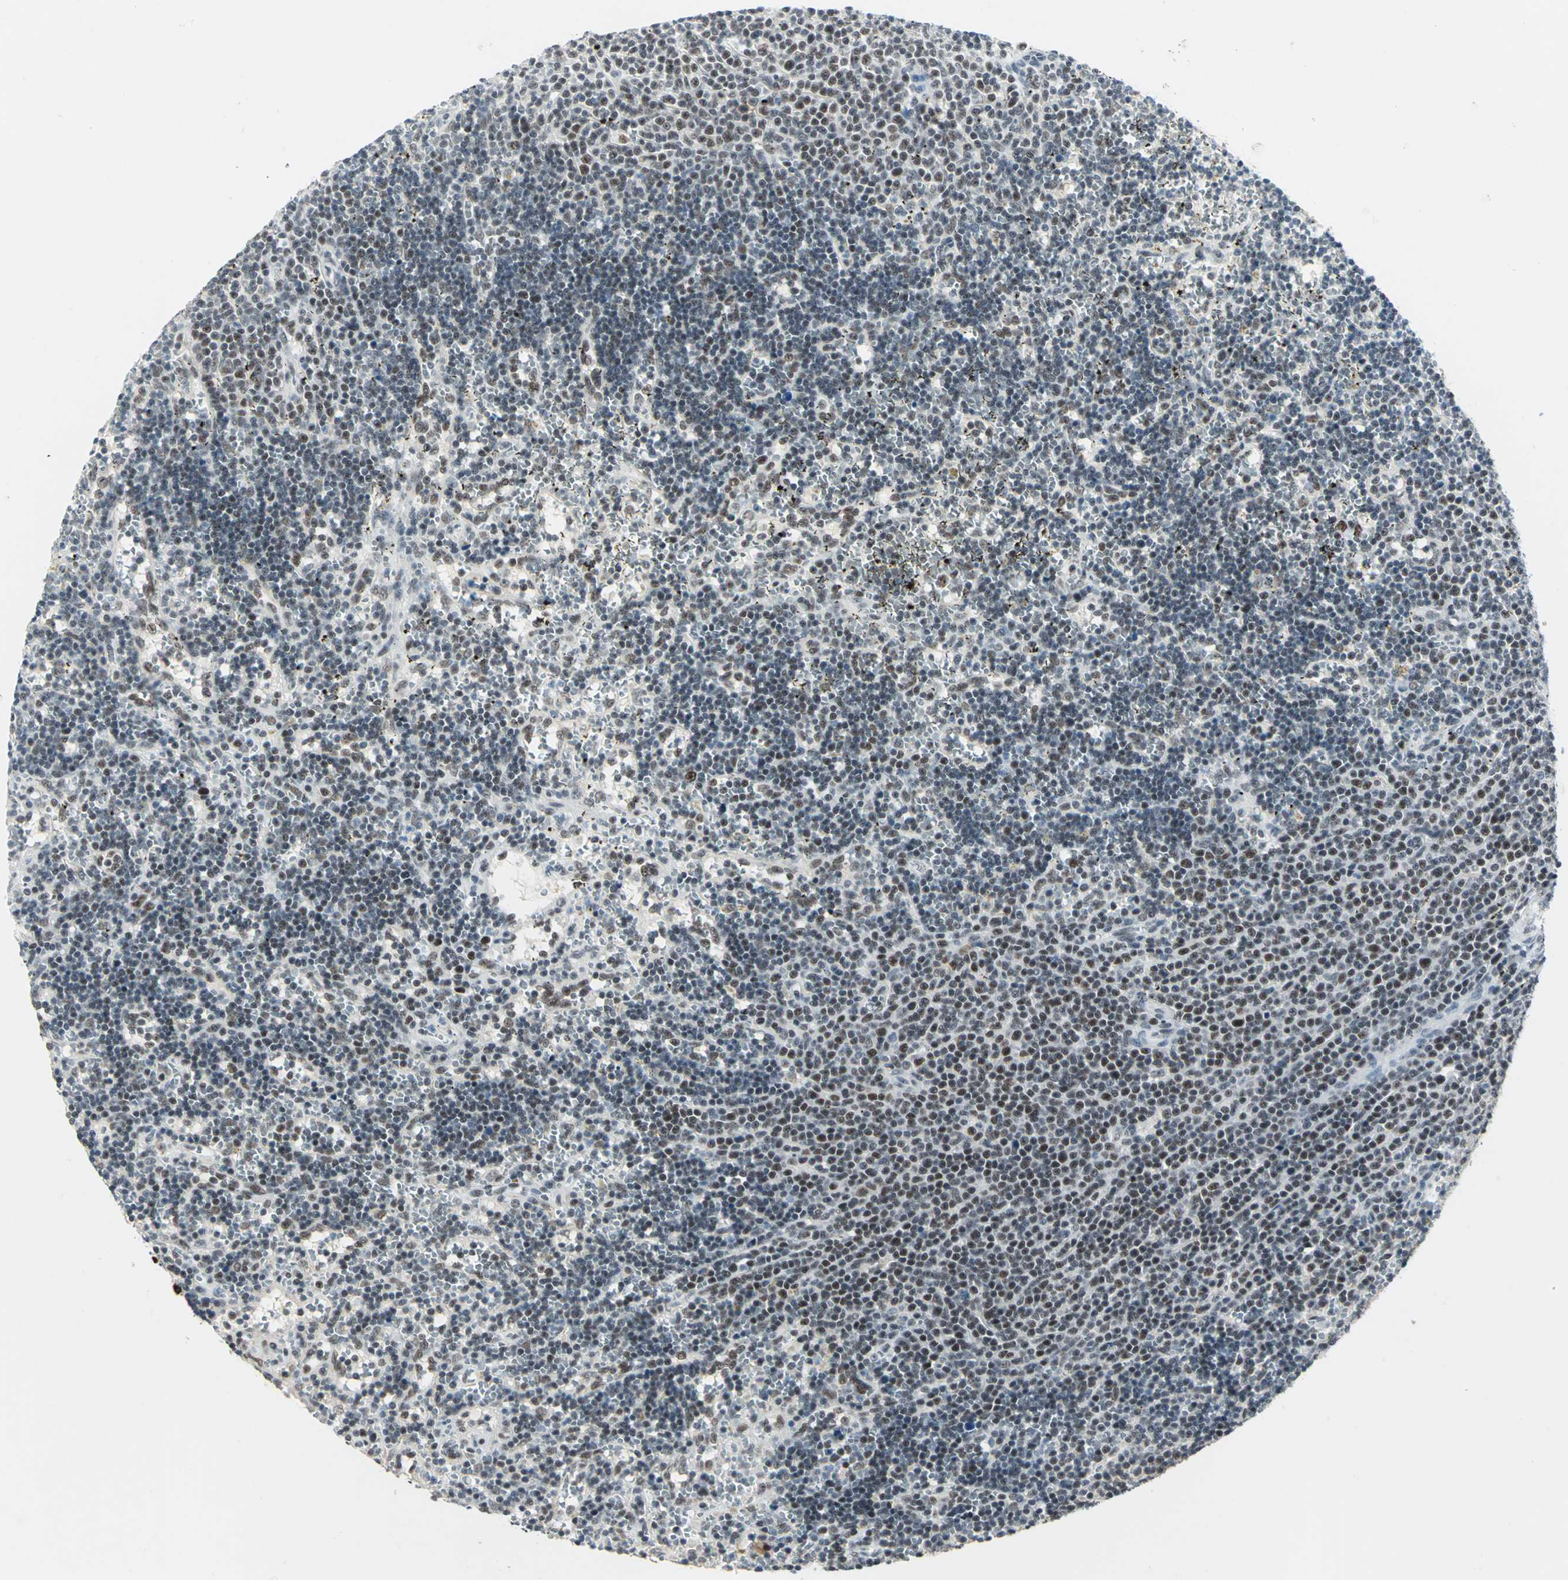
{"staining": {"intensity": "moderate", "quantity": "25%-75%", "location": "nuclear"}, "tissue": "lymphoma", "cell_type": "Tumor cells", "image_type": "cancer", "snomed": [{"axis": "morphology", "description": "Malignant lymphoma, non-Hodgkin's type, Low grade"}, {"axis": "topography", "description": "Spleen"}], "caption": "A brown stain shows moderate nuclear positivity of a protein in malignant lymphoma, non-Hodgkin's type (low-grade) tumor cells. Nuclei are stained in blue.", "gene": "CCNT1", "patient": {"sex": "male", "age": 60}}